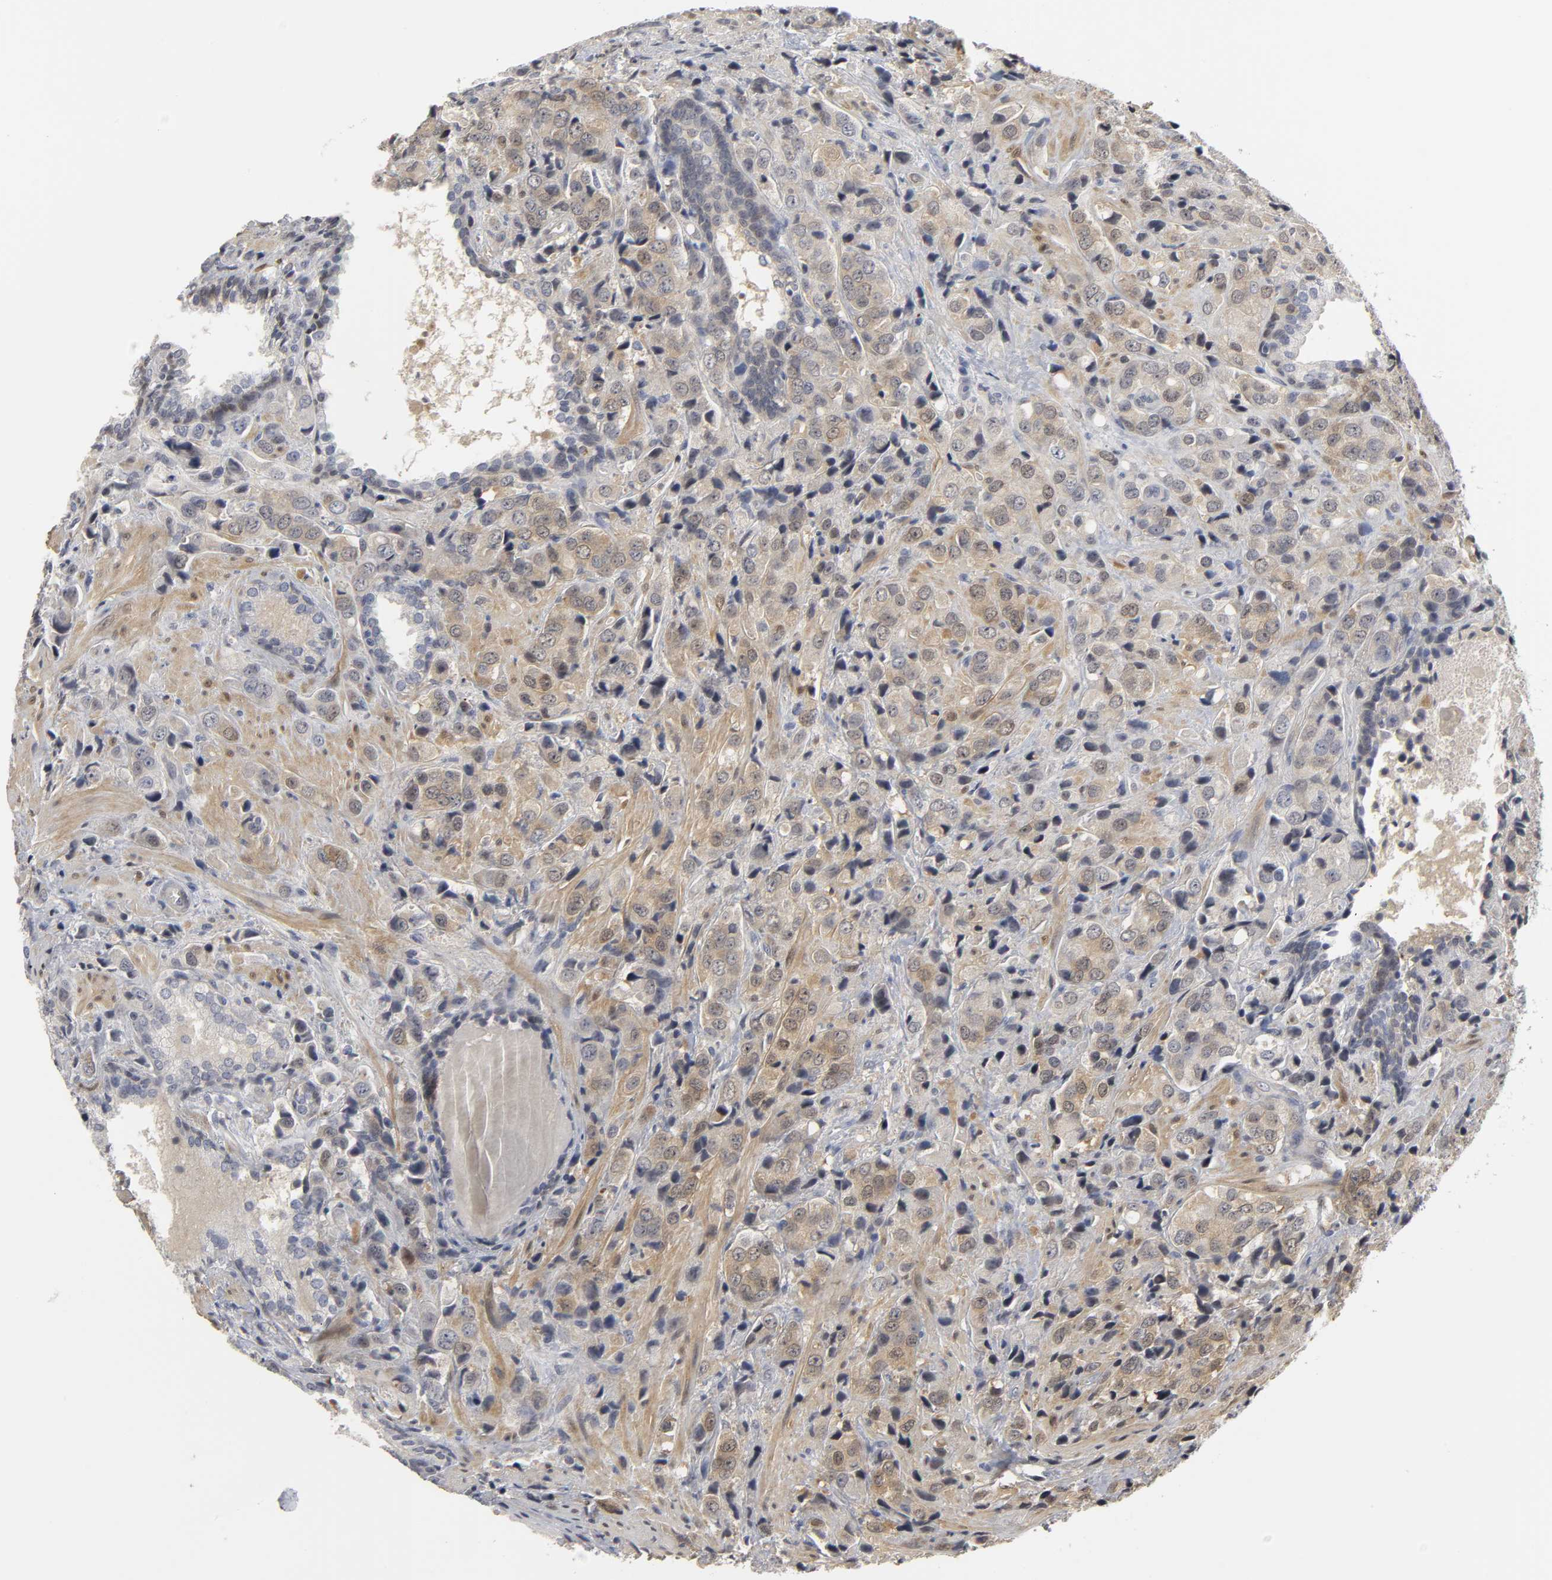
{"staining": {"intensity": "weak", "quantity": ">75%", "location": "cytoplasmic/membranous,nuclear"}, "tissue": "prostate cancer", "cell_type": "Tumor cells", "image_type": "cancer", "snomed": [{"axis": "morphology", "description": "Adenocarcinoma, High grade"}, {"axis": "topography", "description": "Prostate"}], "caption": "Immunohistochemical staining of human prostate cancer displays low levels of weak cytoplasmic/membranous and nuclear protein positivity in approximately >75% of tumor cells.", "gene": "PDLIM3", "patient": {"sex": "male", "age": 70}}